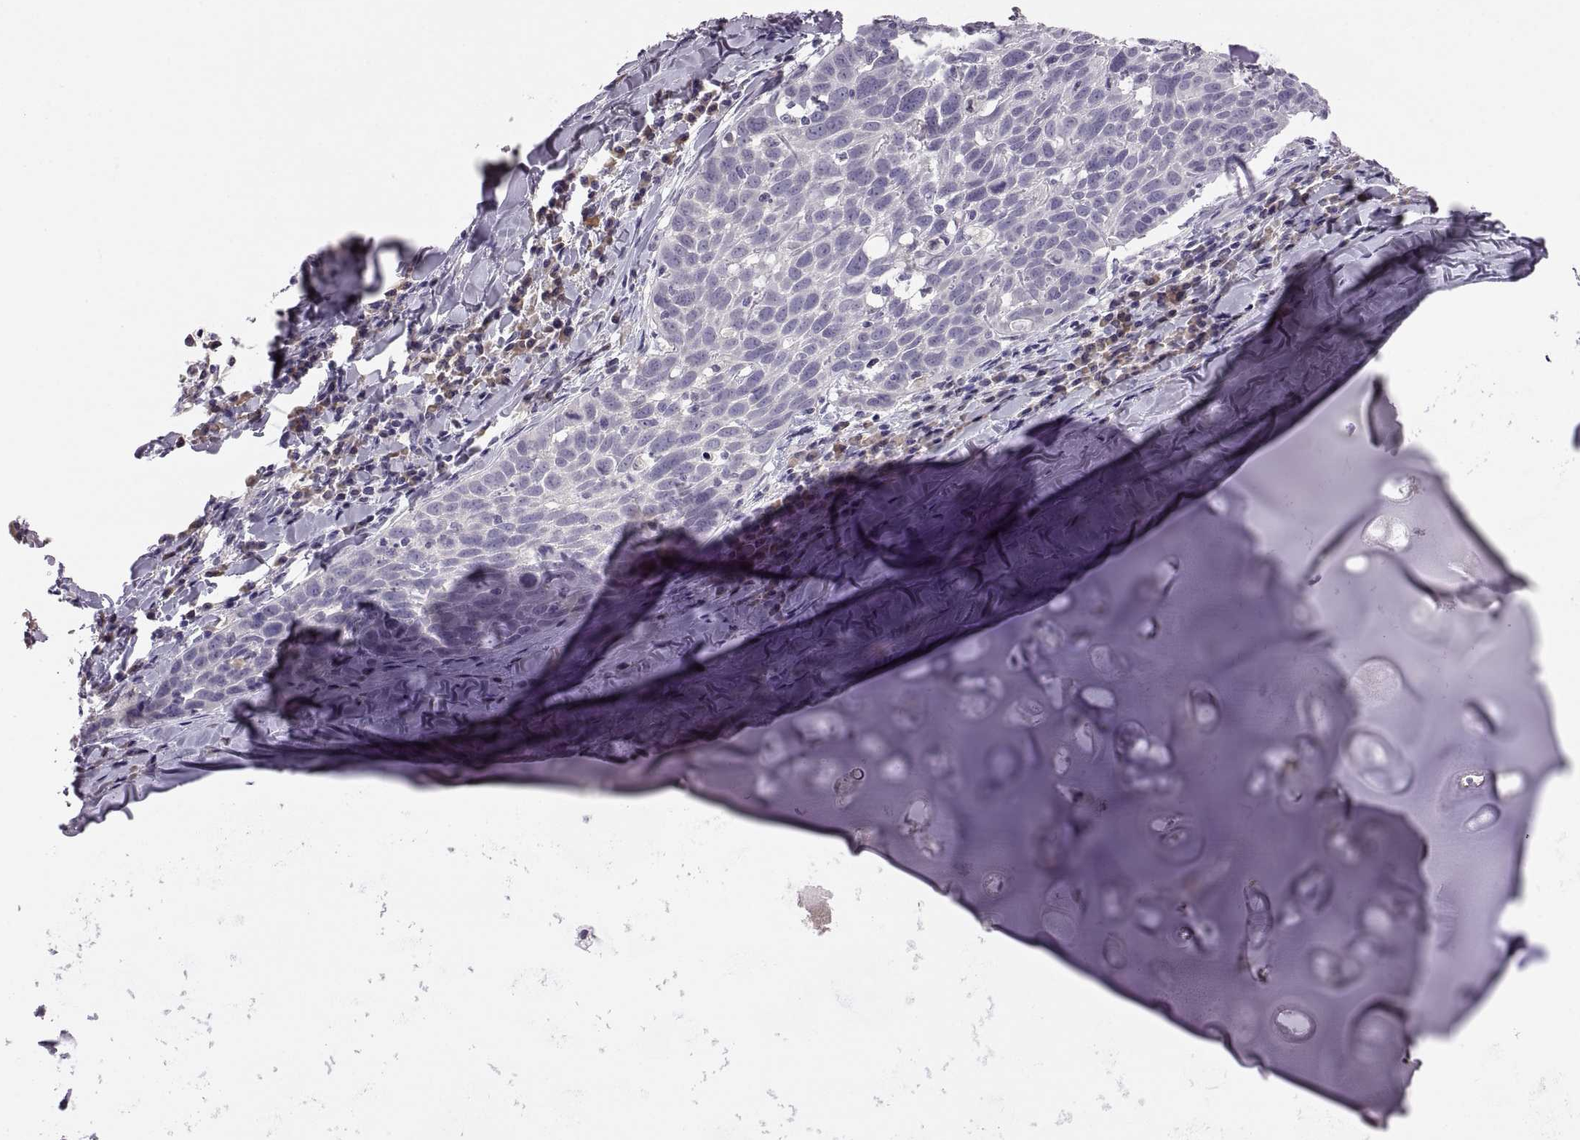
{"staining": {"intensity": "negative", "quantity": "none", "location": "none"}, "tissue": "lung cancer", "cell_type": "Tumor cells", "image_type": "cancer", "snomed": [{"axis": "morphology", "description": "Squamous cell carcinoma, NOS"}, {"axis": "topography", "description": "Lung"}], "caption": "High magnification brightfield microscopy of lung cancer (squamous cell carcinoma) stained with DAB (brown) and counterstained with hematoxylin (blue): tumor cells show no significant positivity. (Brightfield microscopy of DAB immunohistochemistry at high magnification).", "gene": "ADH6", "patient": {"sex": "male", "age": 57}}